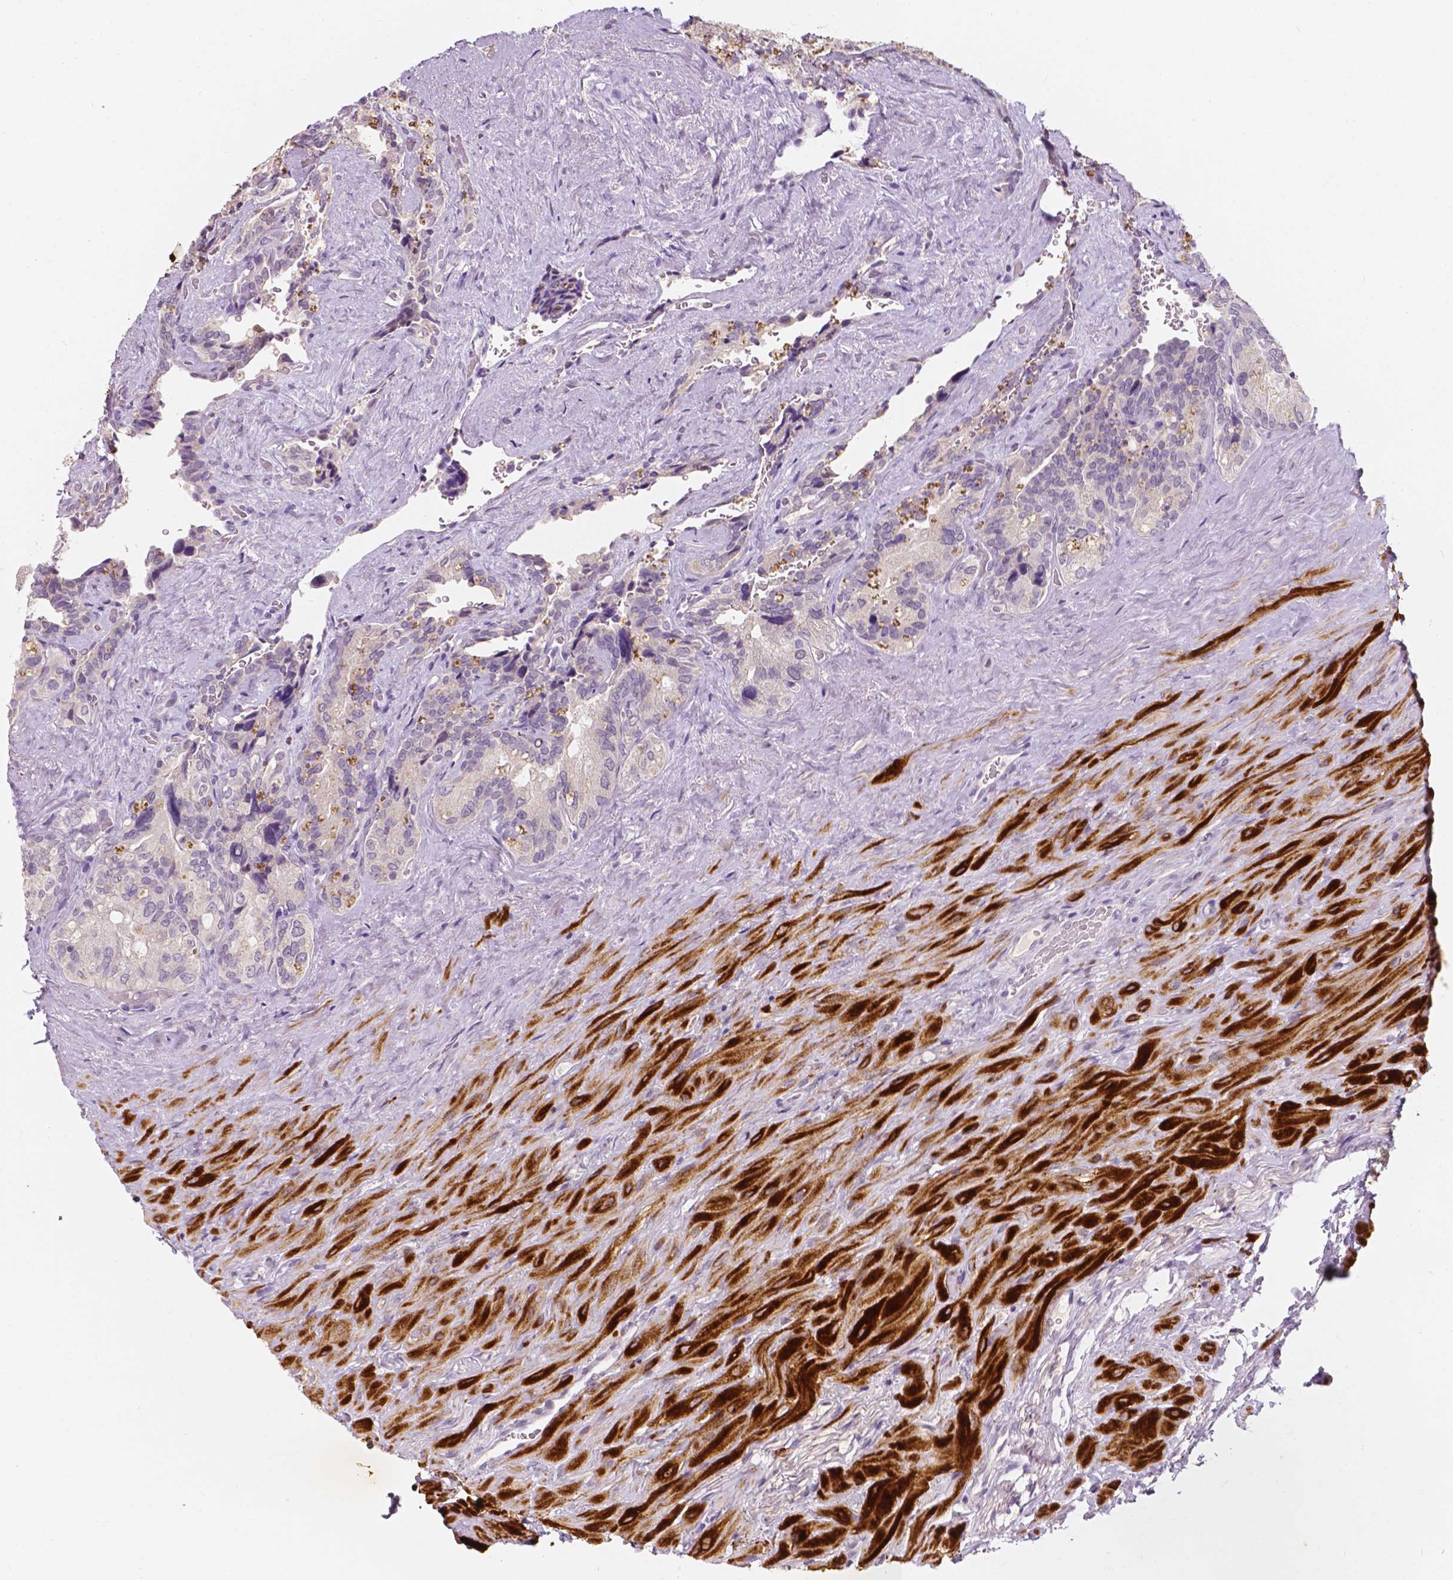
{"staining": {"intensity": "negative", "quantity": "none", "location": "none"}, "tissue": "seminal vesicle", "cell_type": "Glandular cells", "image_type": "normal", "snomed": [{"axis": "morphology", "description": "Normal tissue, NOS"}, {"axis": "topography", "description": "Seminal veicle"}], "caption": "An IHC photomicrograph of normal seminal vesicle is shown. There is no staining in glandular cells of seminal vesicle. The staining is performed using DAB (3,3'-diaminobenzidine) brown chromogen with nuclei counter-stained in using hematoxylin.", "gene": "SIRT2", "patient": {"sex": "male", "age": 69}}